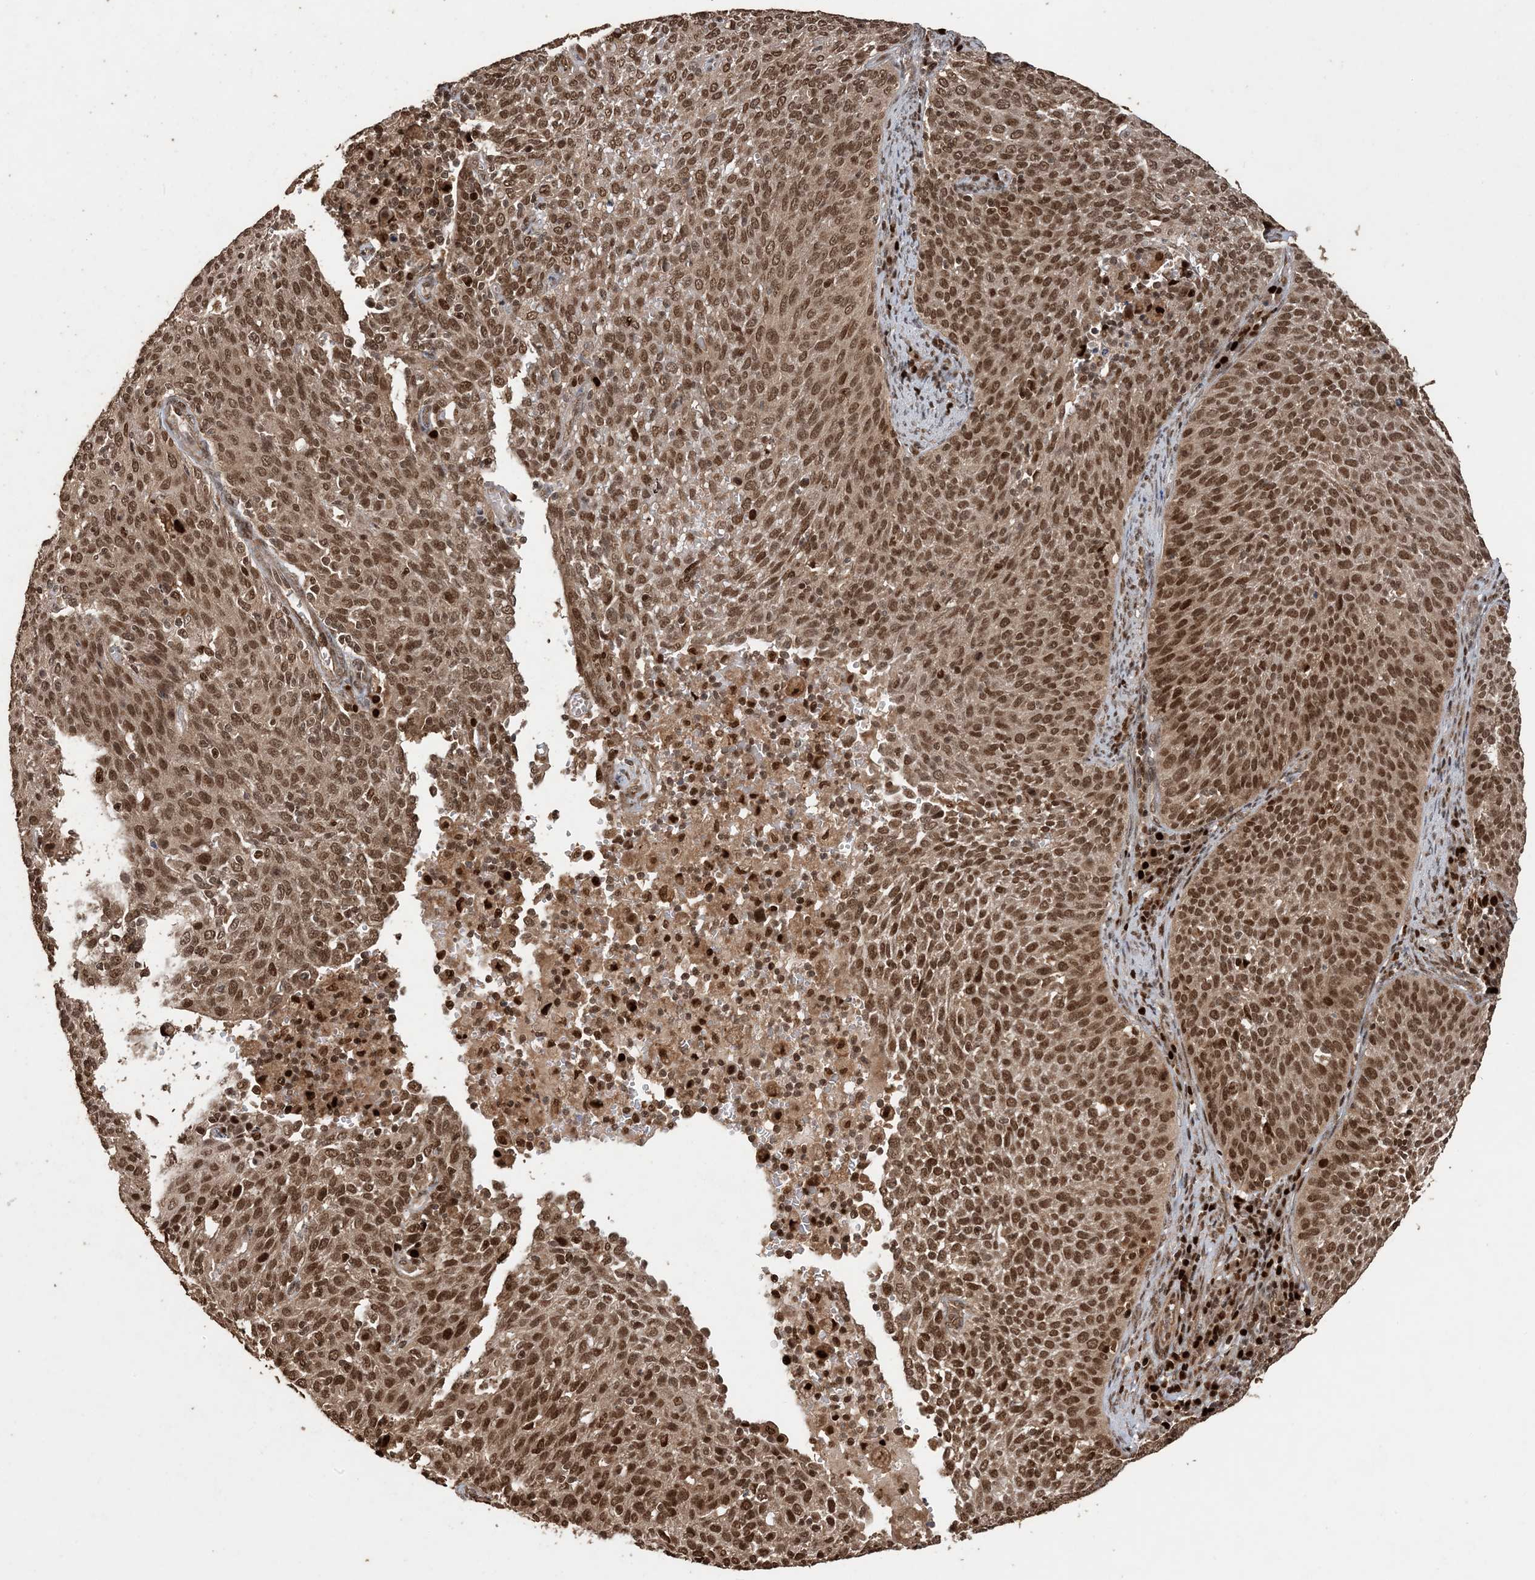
{"staining": {"intensity": "strong", "quantity": ">75%", "location": "nuclear"}, "tissue": "cervical cancer", "cell_type": "Tumor cells", "image_type": "cancer", "snomed": [{"axis": "morphology", "description": "Squamous cell carcinoma, NOS"}, {"axis": "topography", "description": "Cervix"}], "caption": "Squamous cell carcinoma (cervical) was stained to show a protein in brown. There is high levels of strong nuclear staining in about >75% of tumor cells.", "gene": "ATP13A2", "patient": {"sex": "female", "age": 38}}